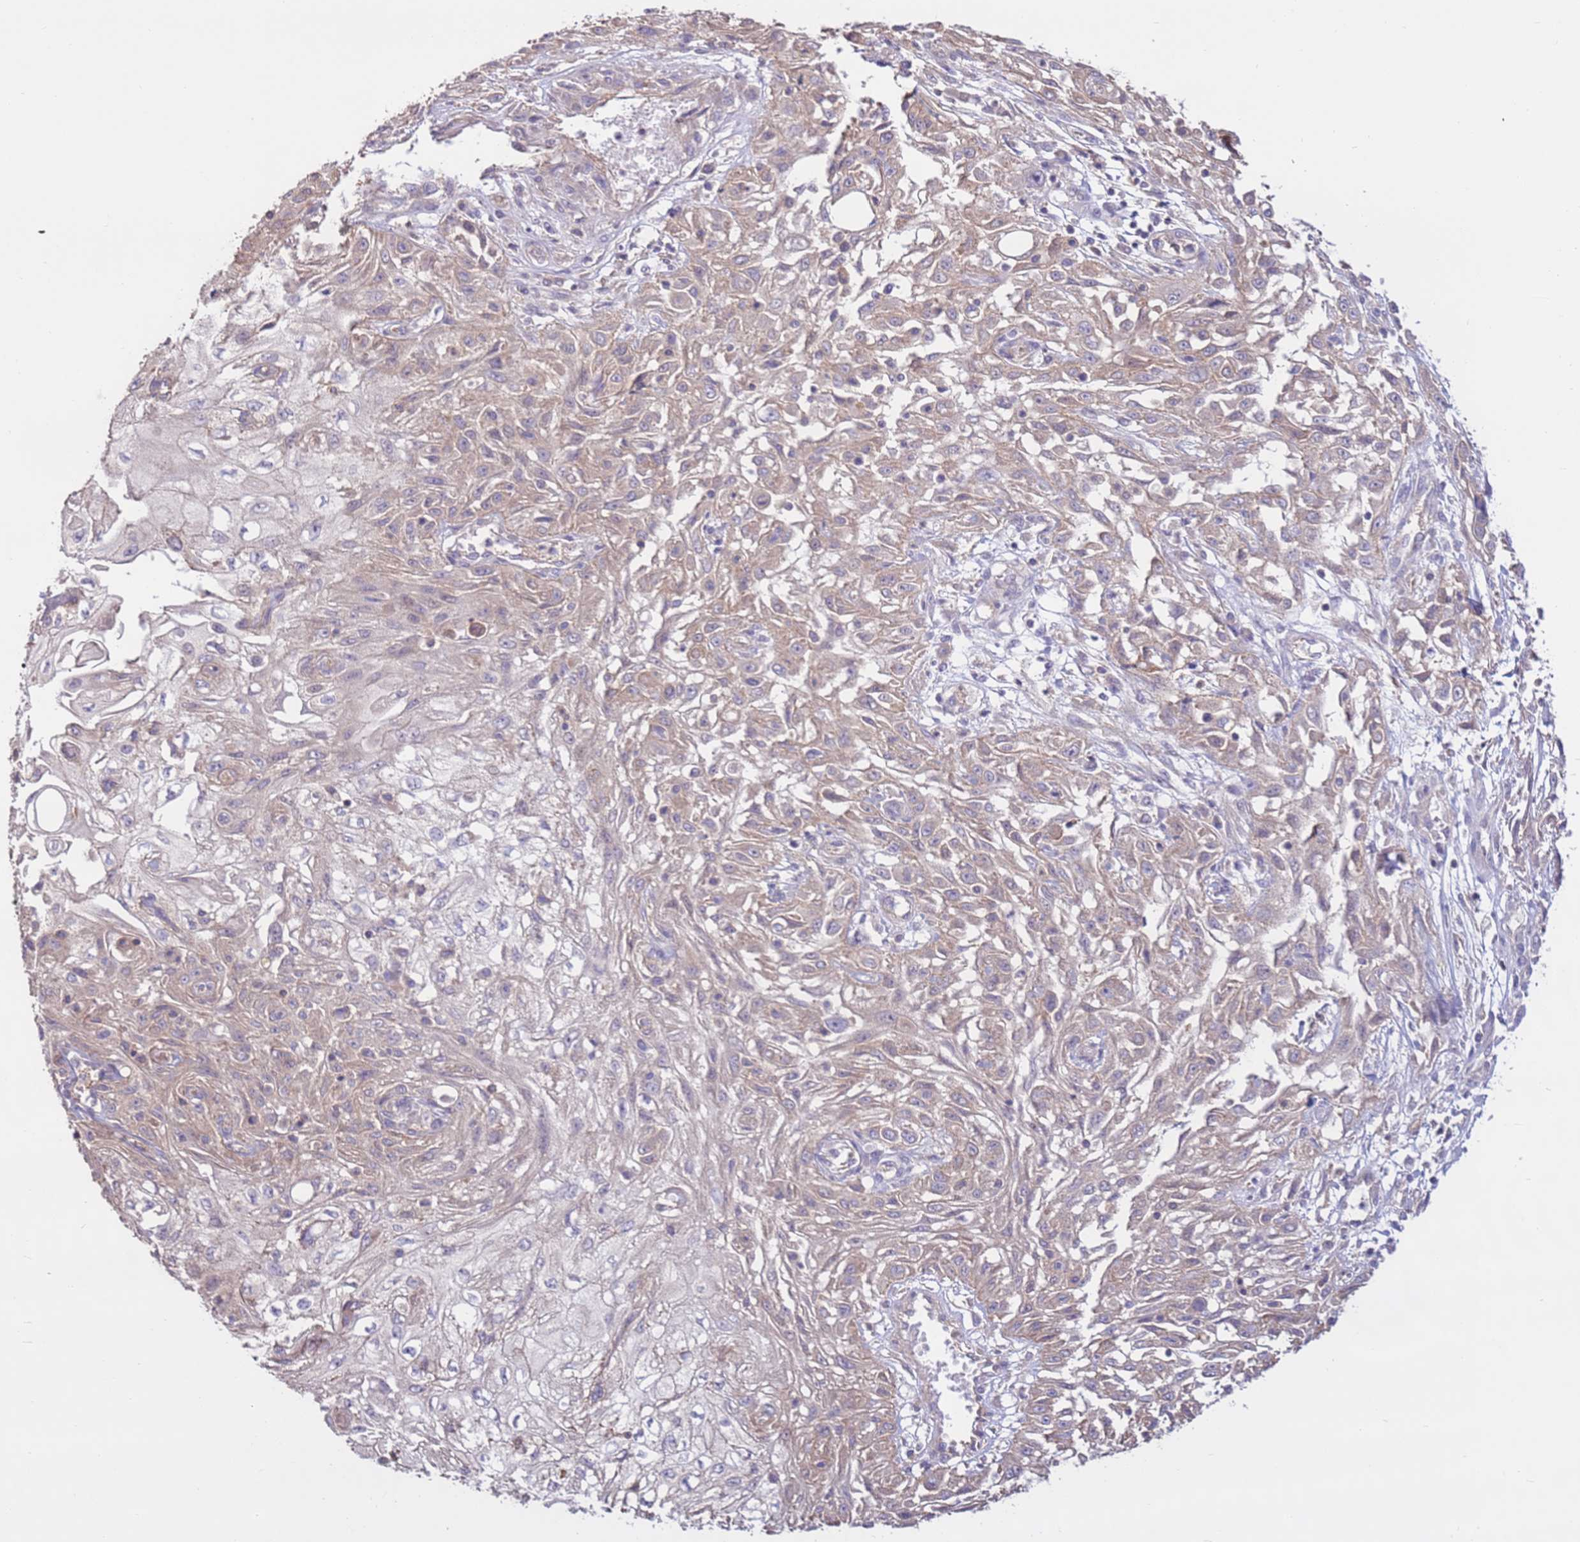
{"staining": {"intensity": "weak", "quantity": "25%-75%", "location": "cytoplasmic/membranous"}, "tissue": "skin cancer", "cell_type": "Tumor cells", "image_type": "cancer", "snomed": [{"axis": "morphology", "description": "Squamous cell carcinoma, NOS"}, {"axis": "morphology", "description": "Squamous cell carcinoma, metastatic, NOS"}, {"axis": "topography", "description": "Skin"}, {"axis": "topography", "description": "Lymph node"}], "caption": "An image of human skin cancer (metastatic squamous cell carcinoma) stained for a protein reveals weak cytoplasmic/membranous brown staining in tumor cells. Nuclei are stained in blue.", "gene": "EVA1B", "patient": {"sex": "male", "age": 75}}